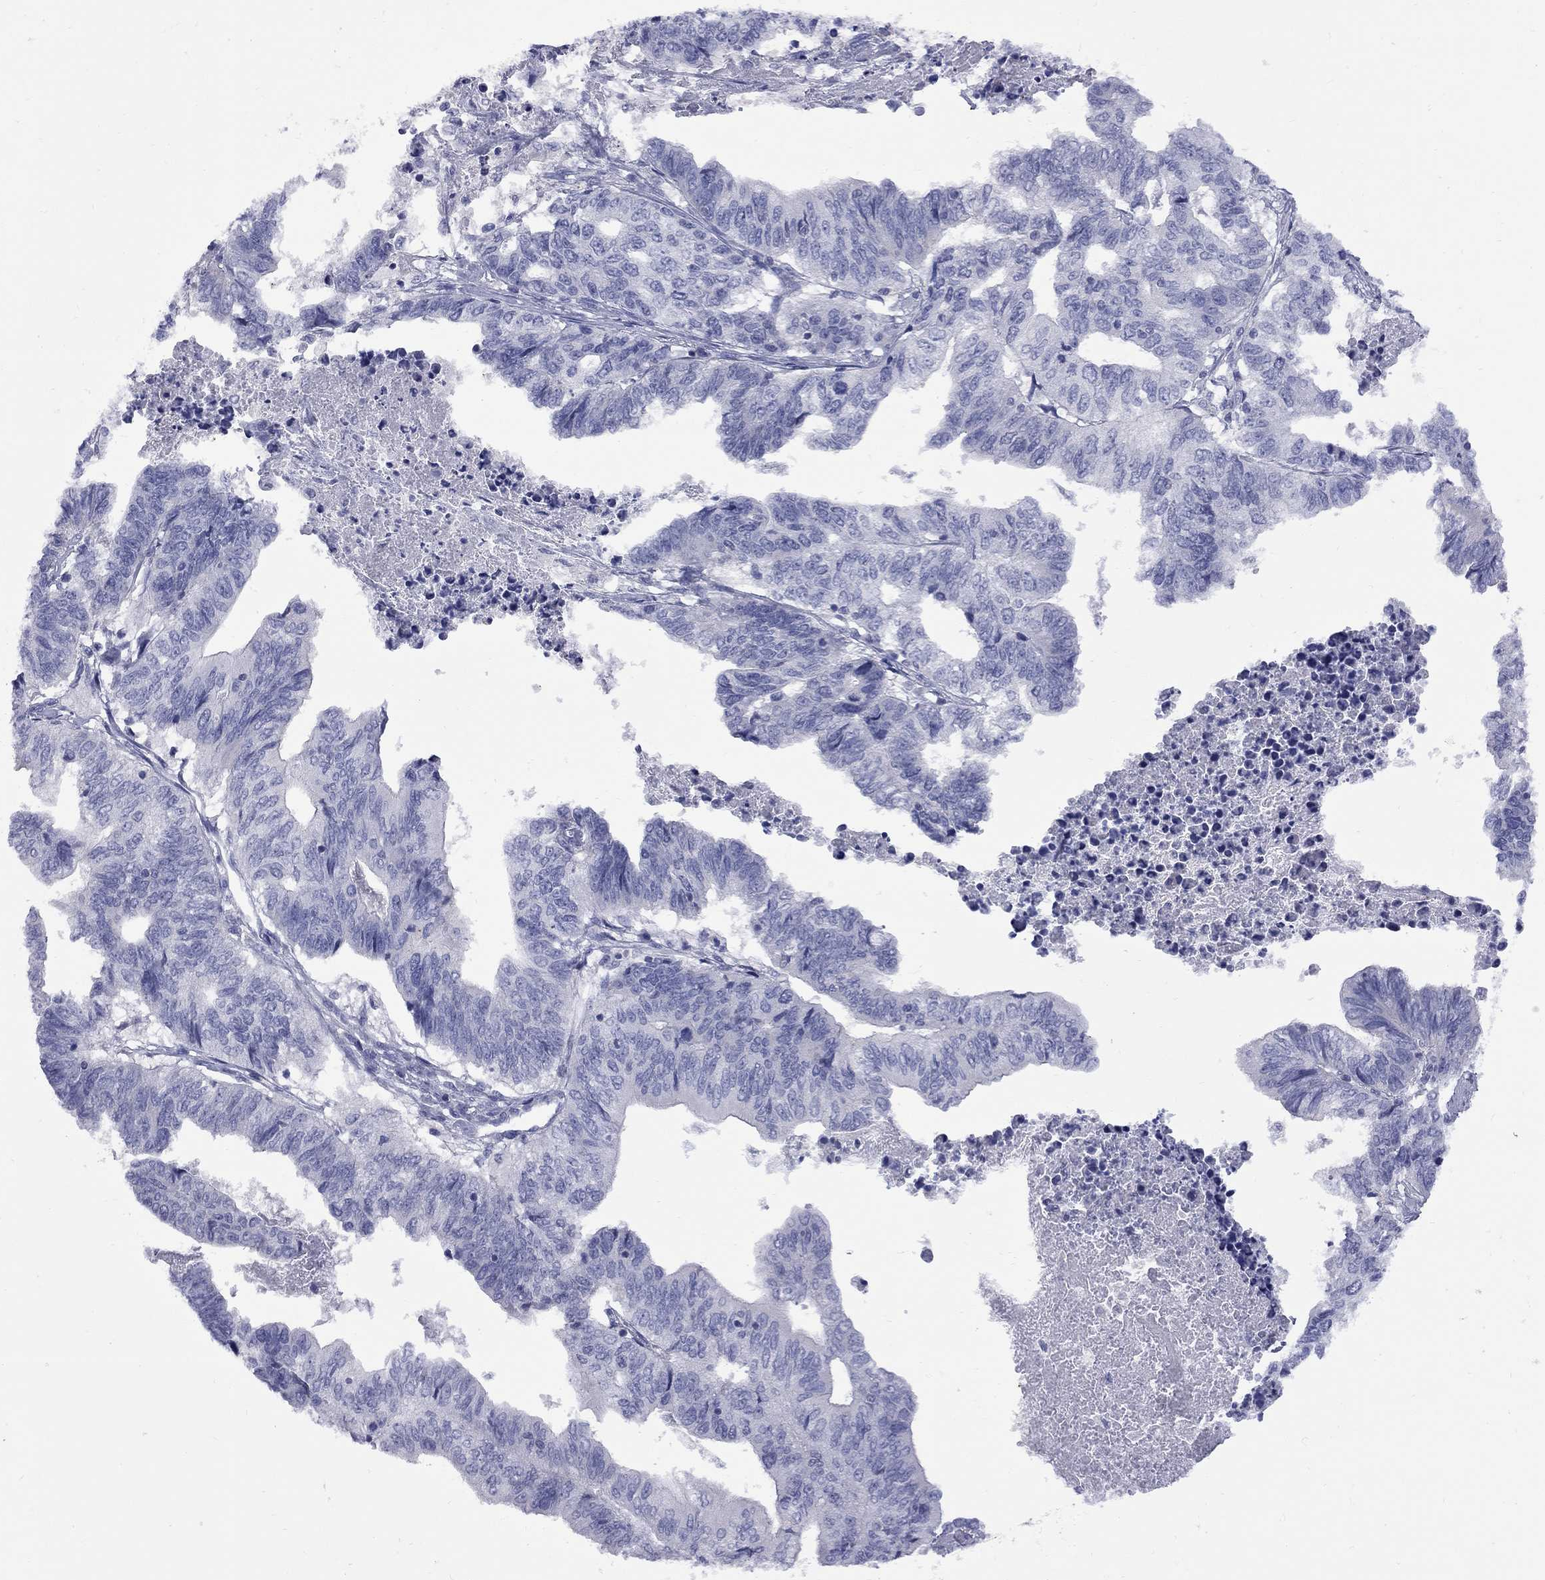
{"staining": {"intensity": "negative", "quantity": "none", "location": "none"}, "tissue": "stomach cancer", "cell_type": "Tumor cells", "image_type": "cancer", "snomed": [{"axis": "morphology", "description": "Adenocarcinoma, NOS"}, {"axis": "topography", "description": "Stomach, upper"}], "caption": "High power microscopy histopathology image of an immunohistochemistry (IHC) photomicrograph of stomach cancer (adenocarcinoma), revealing no significant expression in tumor cells.", "gene": "ABCB4", "patient": {"sex": "female", "age": 67}}